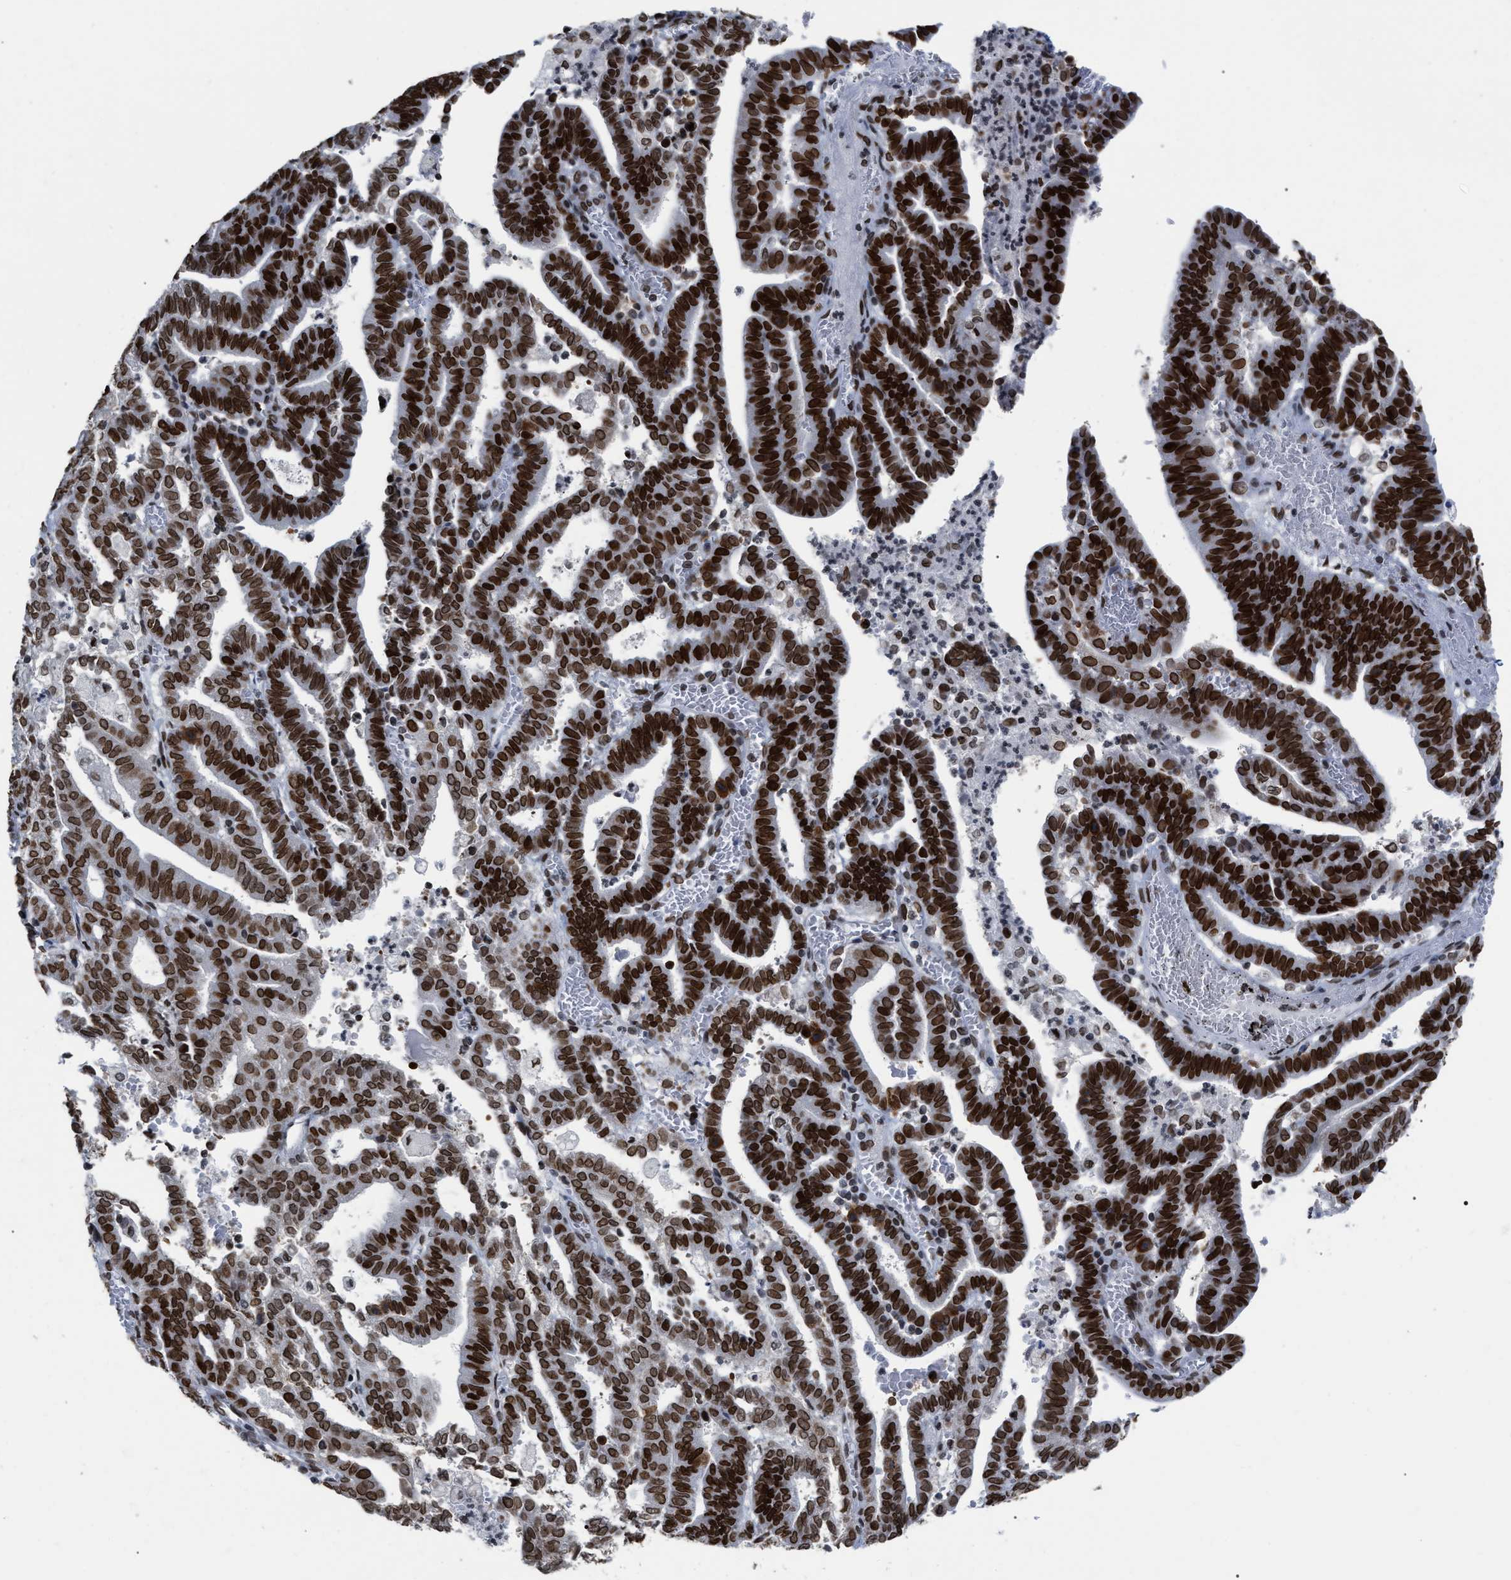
{"staining": {"intensity": "strong", "quantity": ">75%", "location": "cytoplasmic/membranous,nuclear"}, "tissue": "endometrial cancer", "cell_type": "Tumor cells", "image_type": "cancer", "snomed": [{"axis": "morphology", "description": "Adenocarcinoma, NOS"}, {"axis": "topography", "description": "Uterus"}], "caption": "Protein expression by immunohistochemistry (IHC) exhibits strong cytoplasmic/membranous and nuclear staining in approximately >75% of tumor cells in adenocarcinoma (endometrial).", "gene": "TPR", "patient": {"sex": "female", "age": 83}}